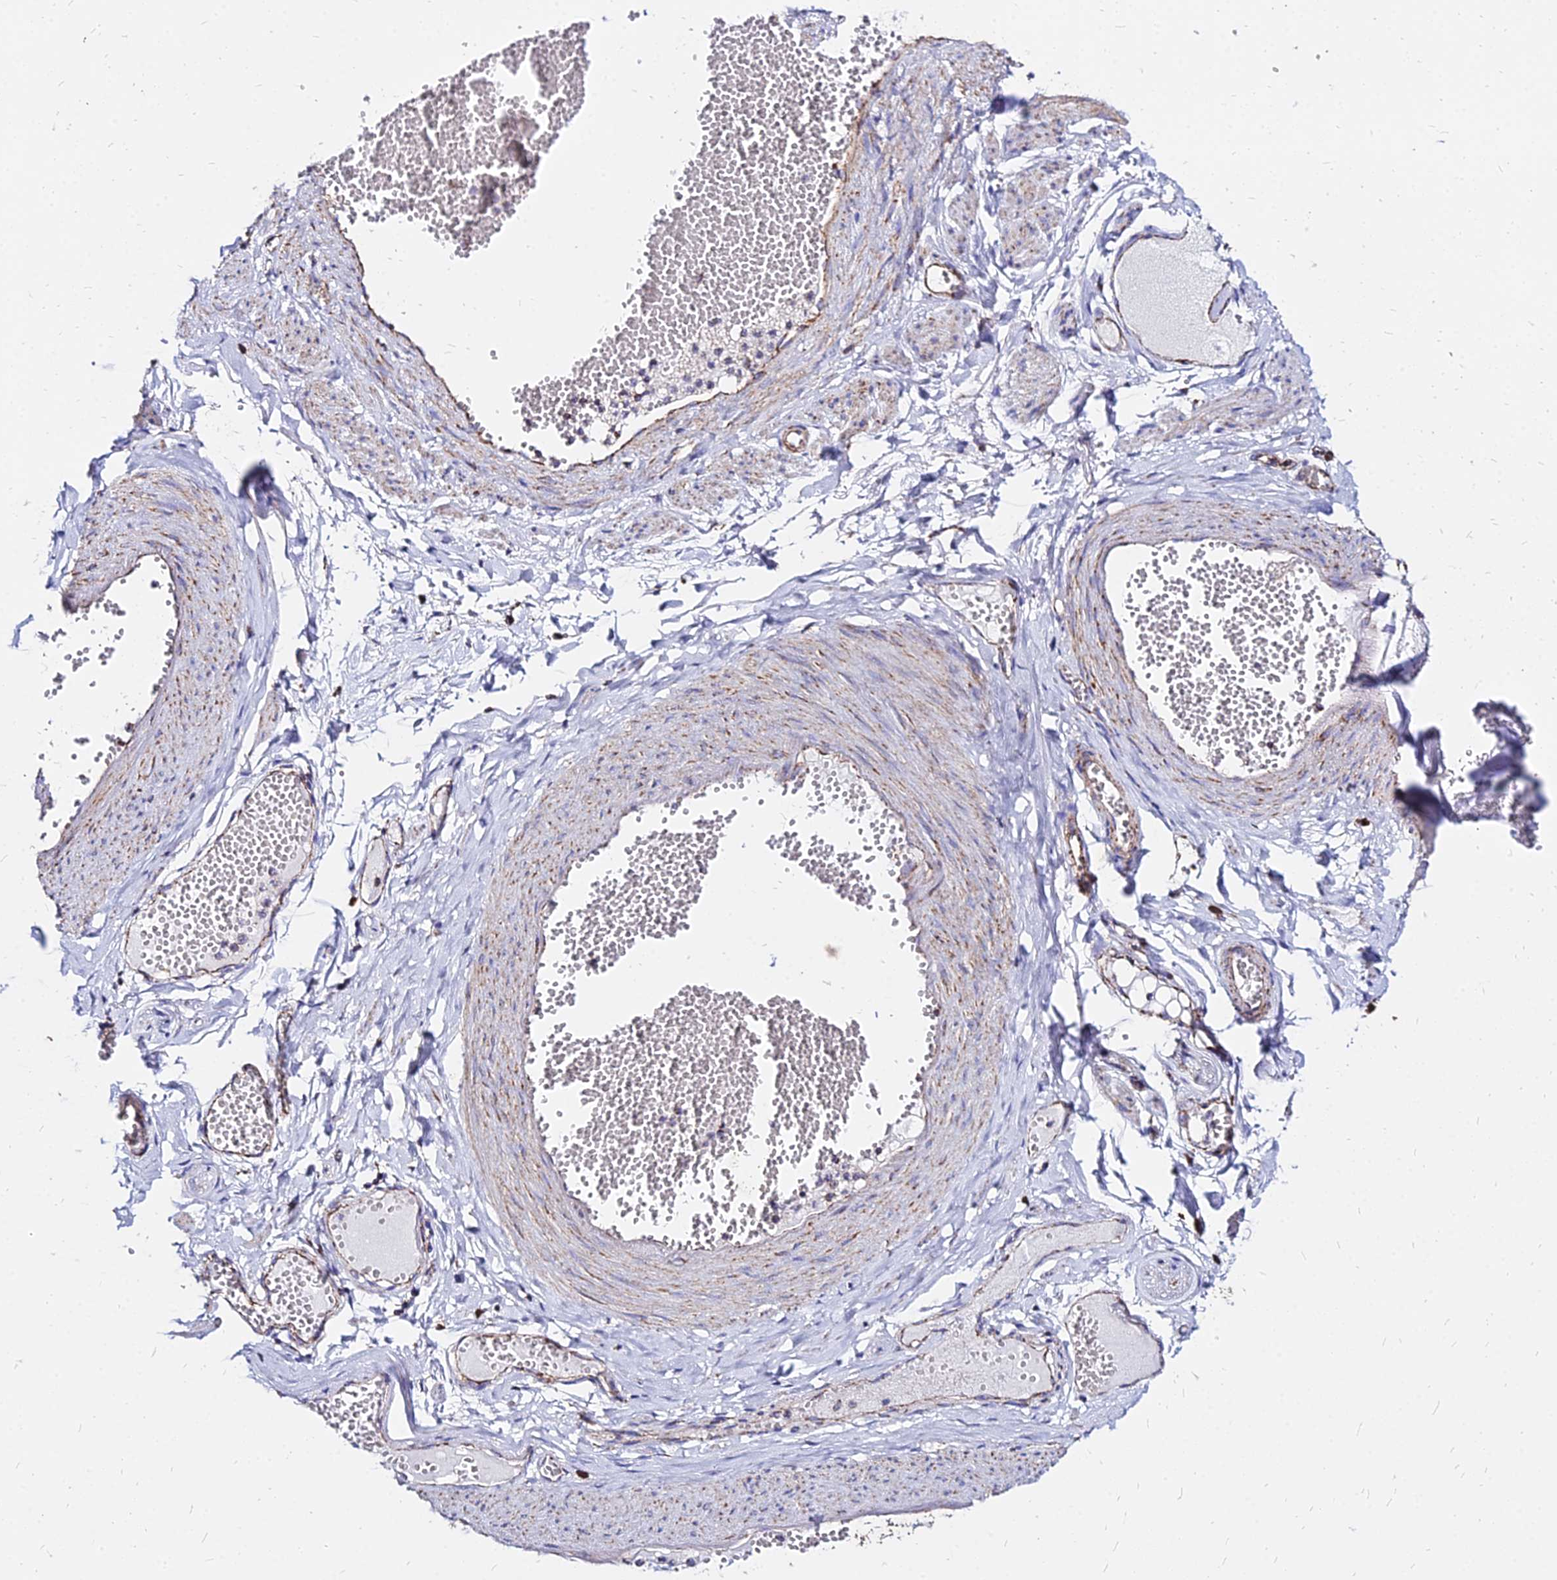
{"staining": {"intensity": "negative", "quantity": "none", "location": "none"}, "tissue": "adipose tissue", "cell_type": "Adipocytes", "image_type": "normal", "snomed": [{"axis": "morphology", "description": "Normal tissue, NOS"}, {"axis": "topography", "description": "Smooth muscle"}, {"axis": "topography", "description": "Peripheral nerve tissue"}], "caption": "DAB immunohistochemical staining of benign human adipose tissue exhibits no significant positivity in adipocytes. (DAB (3,3'-diaminobenzidine) immunohistochemistry (IHC) with hematoxylin counter stain).", "gene": "DLD", "patient": {"sex": "female", "age": 39}}